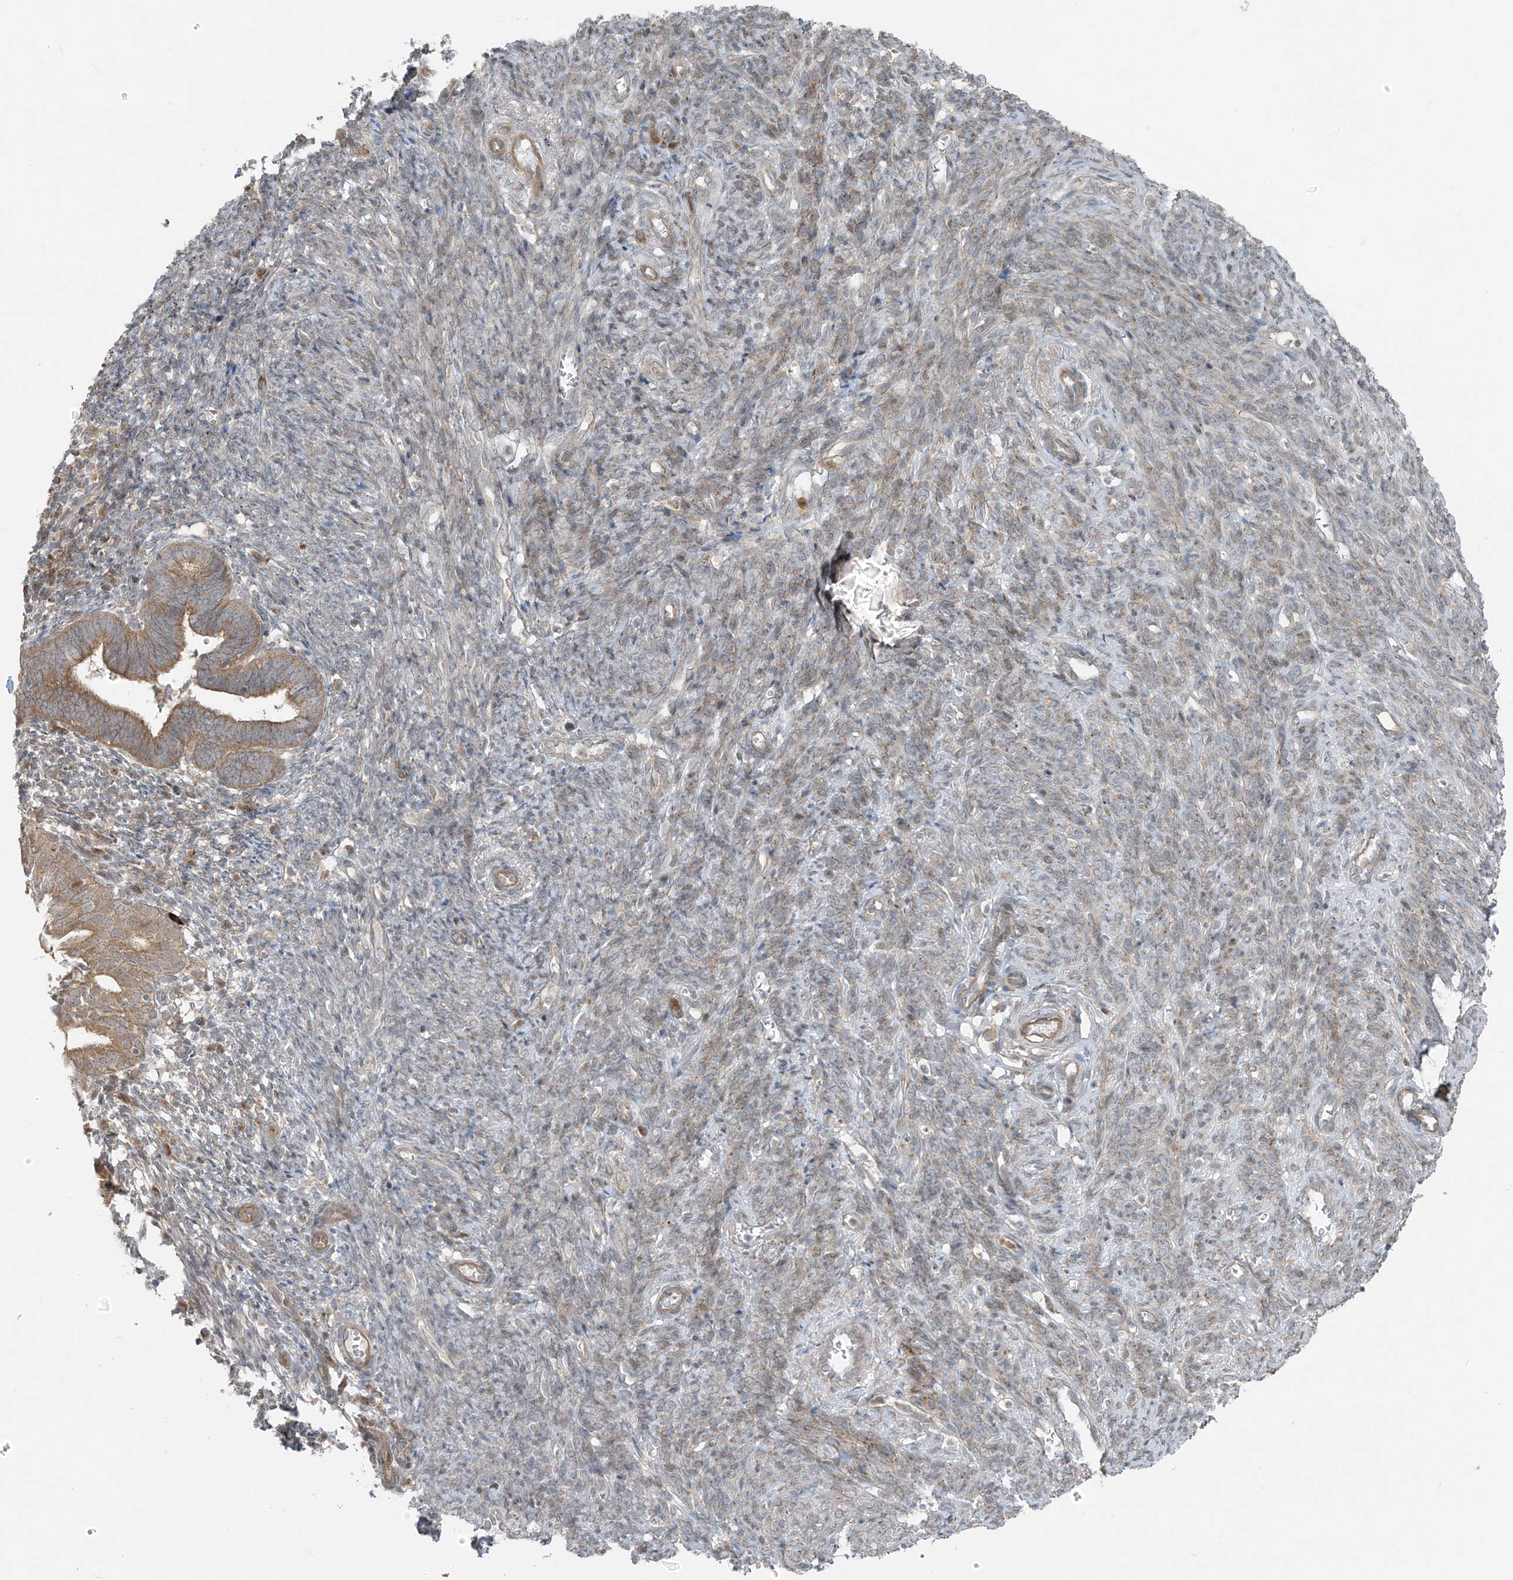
{"staining": {"intensity": "moderate", "quantity": ">75%", "location": "cytoplasmic/membranous"}, "tissue": "endometrial cancer", "cell_type": "Tumor cells", "image_type": "cancer", "snomed": [{"axis": "morphology", "description": "Adenocarcinoma, NOS"}, {"axis": "topography", "description": "Uterus"}], "caption": "Endometrial cancer stained with DAB immunohistochemistry exhibits medium levels of moderate cytoplasmic/membranous expression in about >75% of tumor cells.", "gene": "PDE11A", "patient": {"sex": "female", "age": 77}}